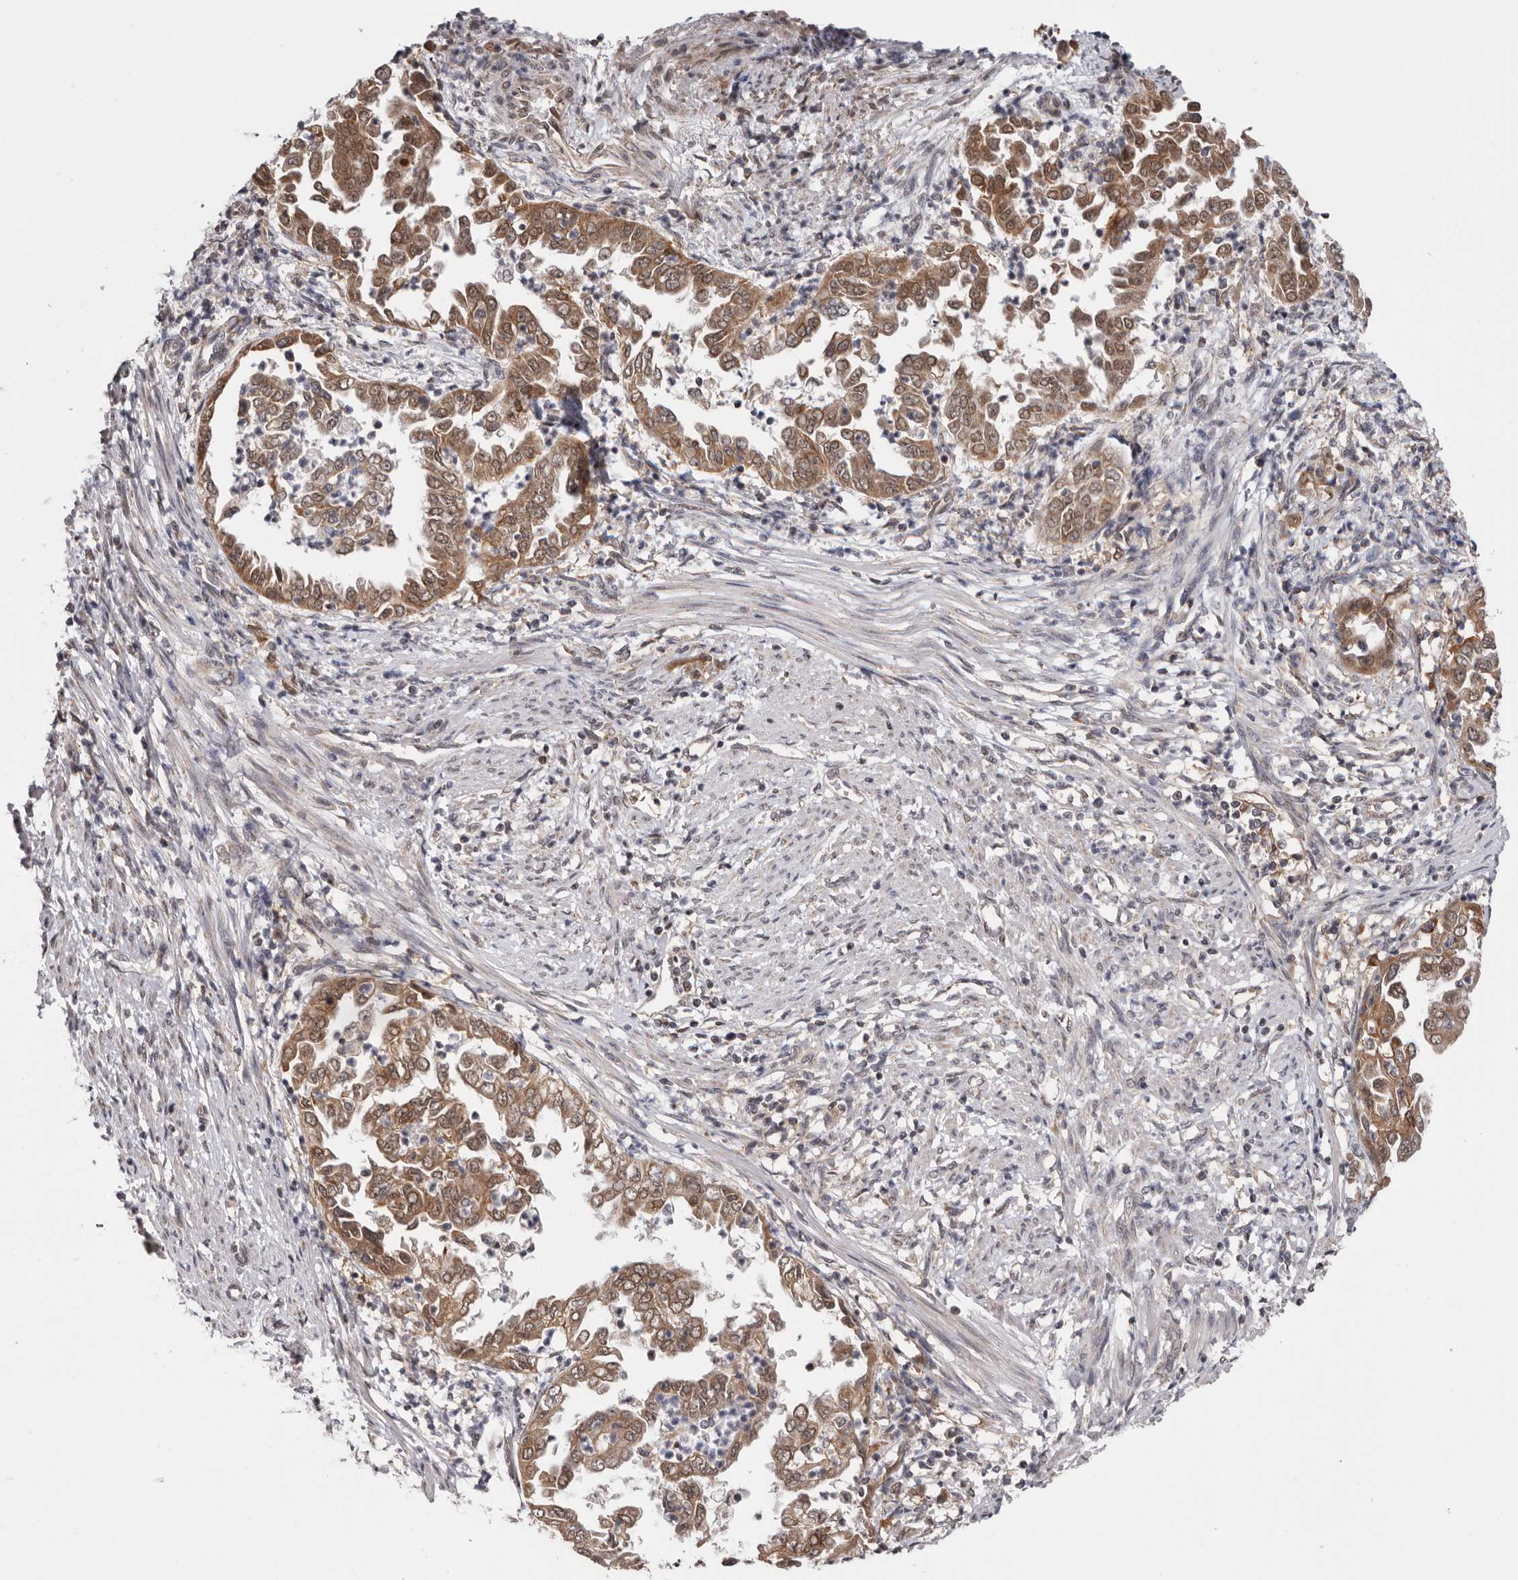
{"staining": {"intensity": "moderate", "quantity": ">75%", "location": "cytoplasmic/membranous,nuclear"}, "tissue": "endometrial cancer", "cell_type": "Tumor cells", "image_type": "cancer", "snomed": [{"axis": "morphology", "description": "Adenocarcinoma, NOS"}, {"axis": "topography", "description": "Endometrium"}], "caption": "Immunohistochemical staining of endometrial cancer displays medium levels of moderate cytoplasmic/membranous and nuclear staining in about >75% of tumor cells. (Brightfield microscopy of DAB IHC at high magnification).", "gene": "MOGAT2", "patient": {"sex": "female", "age": 85}}